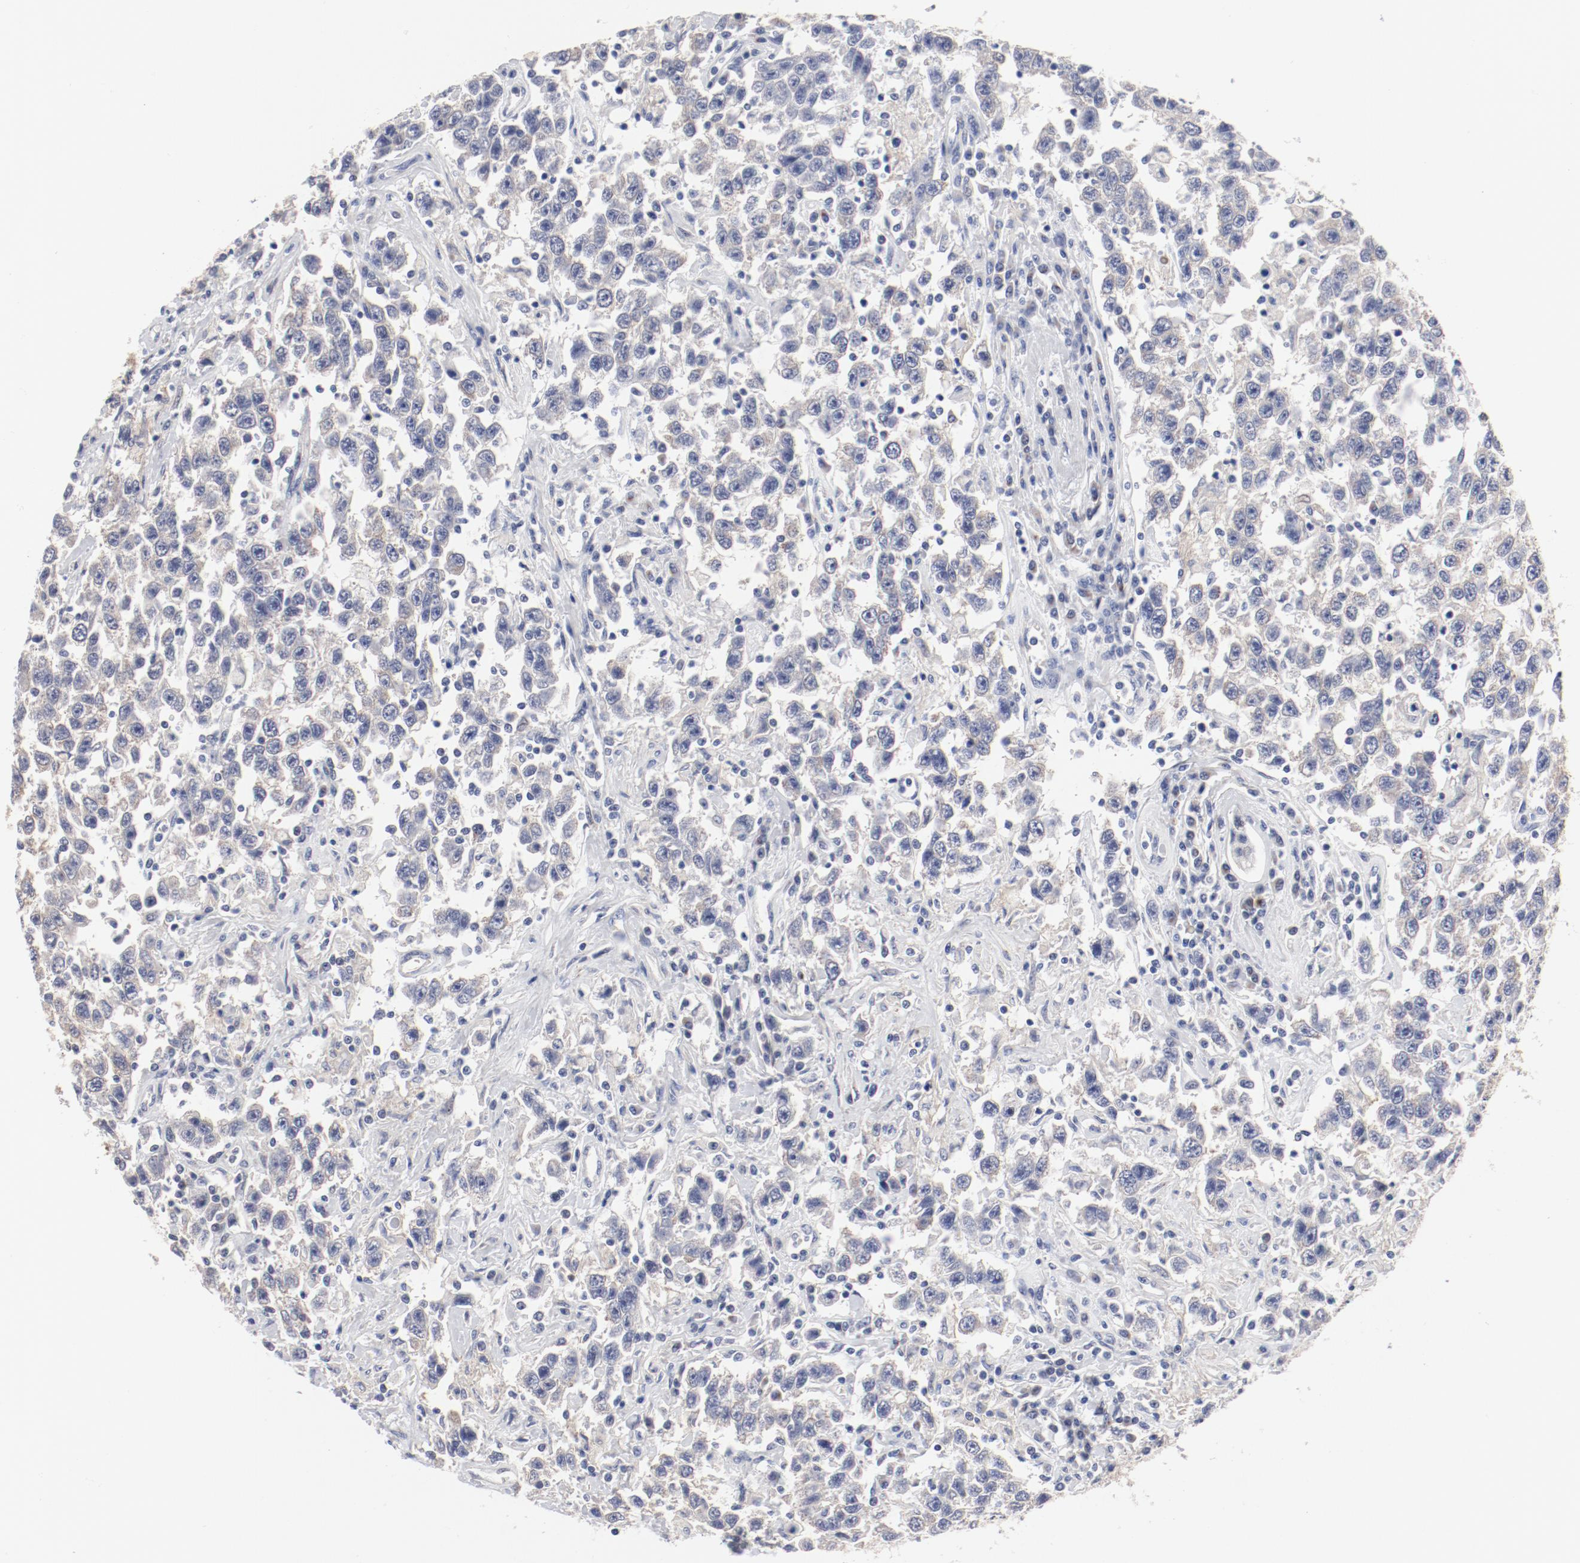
{"staining": {"intensity": "negative", "quantity": "none", "location": "none"}, "tissue": "testis cancer", "cell_type": "Tumor cells", "image_type": "cancer", "snomed": [{"axis": "morphology", "description": "Seminoma, NOS"}, {"axis": "topography", "description": "Testis"}], "caption": "DAB (3,3'-diaminobenzidine) immunohistochemical staining of human testis cancer (seminoma) displays no significant staining in tumor cells.", "gene": "GPR143", "patient": {"sex": "male", "age": 41}}